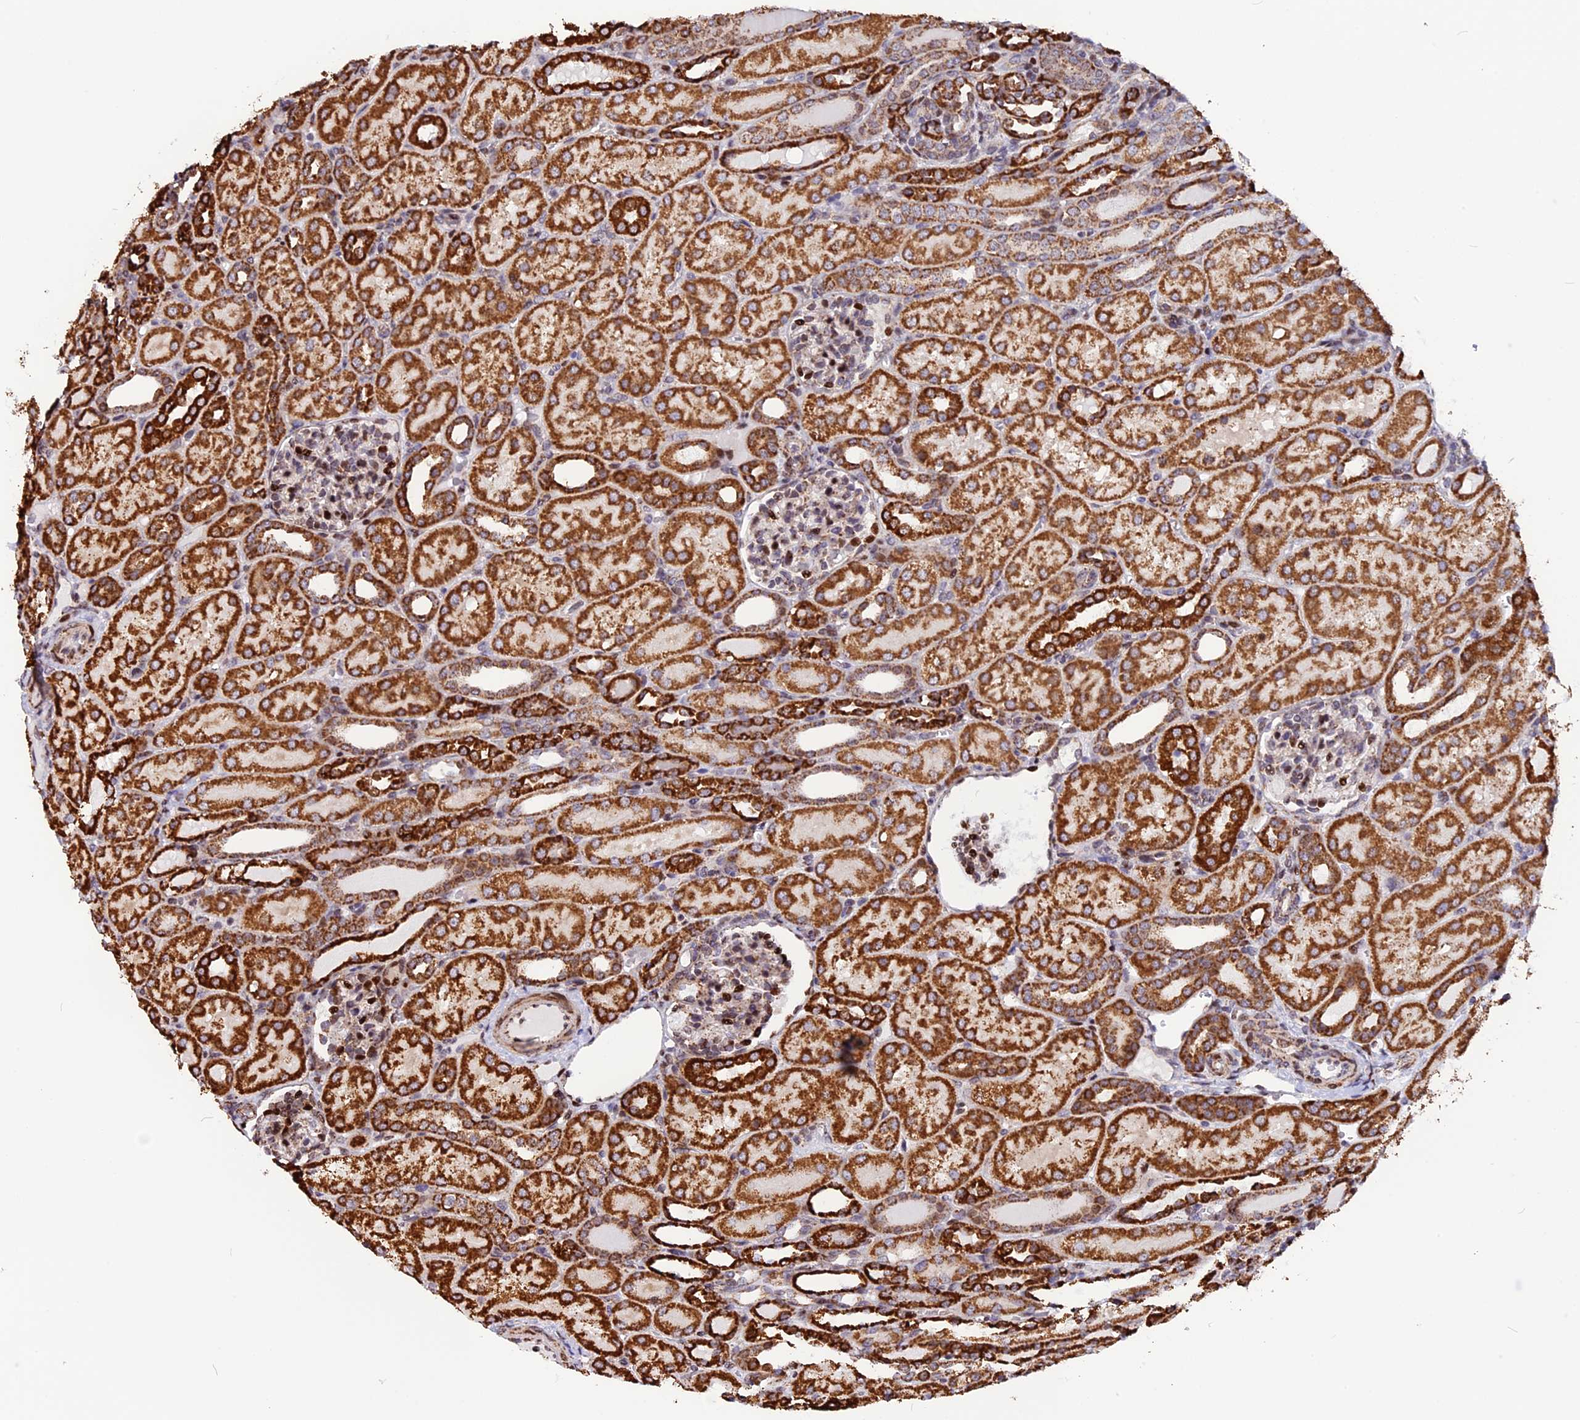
{"staining": {"intensity": "strong", "quantity": "<25%", "location": "cytoplasmic/membranous"}, "tissue": "kidney", "cell_type": "Cells in glomeruli", "image_type": "normal", "snomed": [{"axis": "morphology", "description": "Normal tissue, NOS"}, {"axis": "topography", "description": "Kidney"}], "caption": "About <25% of cells in glomeruli in unremarkable human kidney exhibit strong cytoplasmic/membranous protein staining as visualized by brown immunohistochemical staining.", "gene": "FAM174C", "patient": {"sex": "male", "age": 1}}